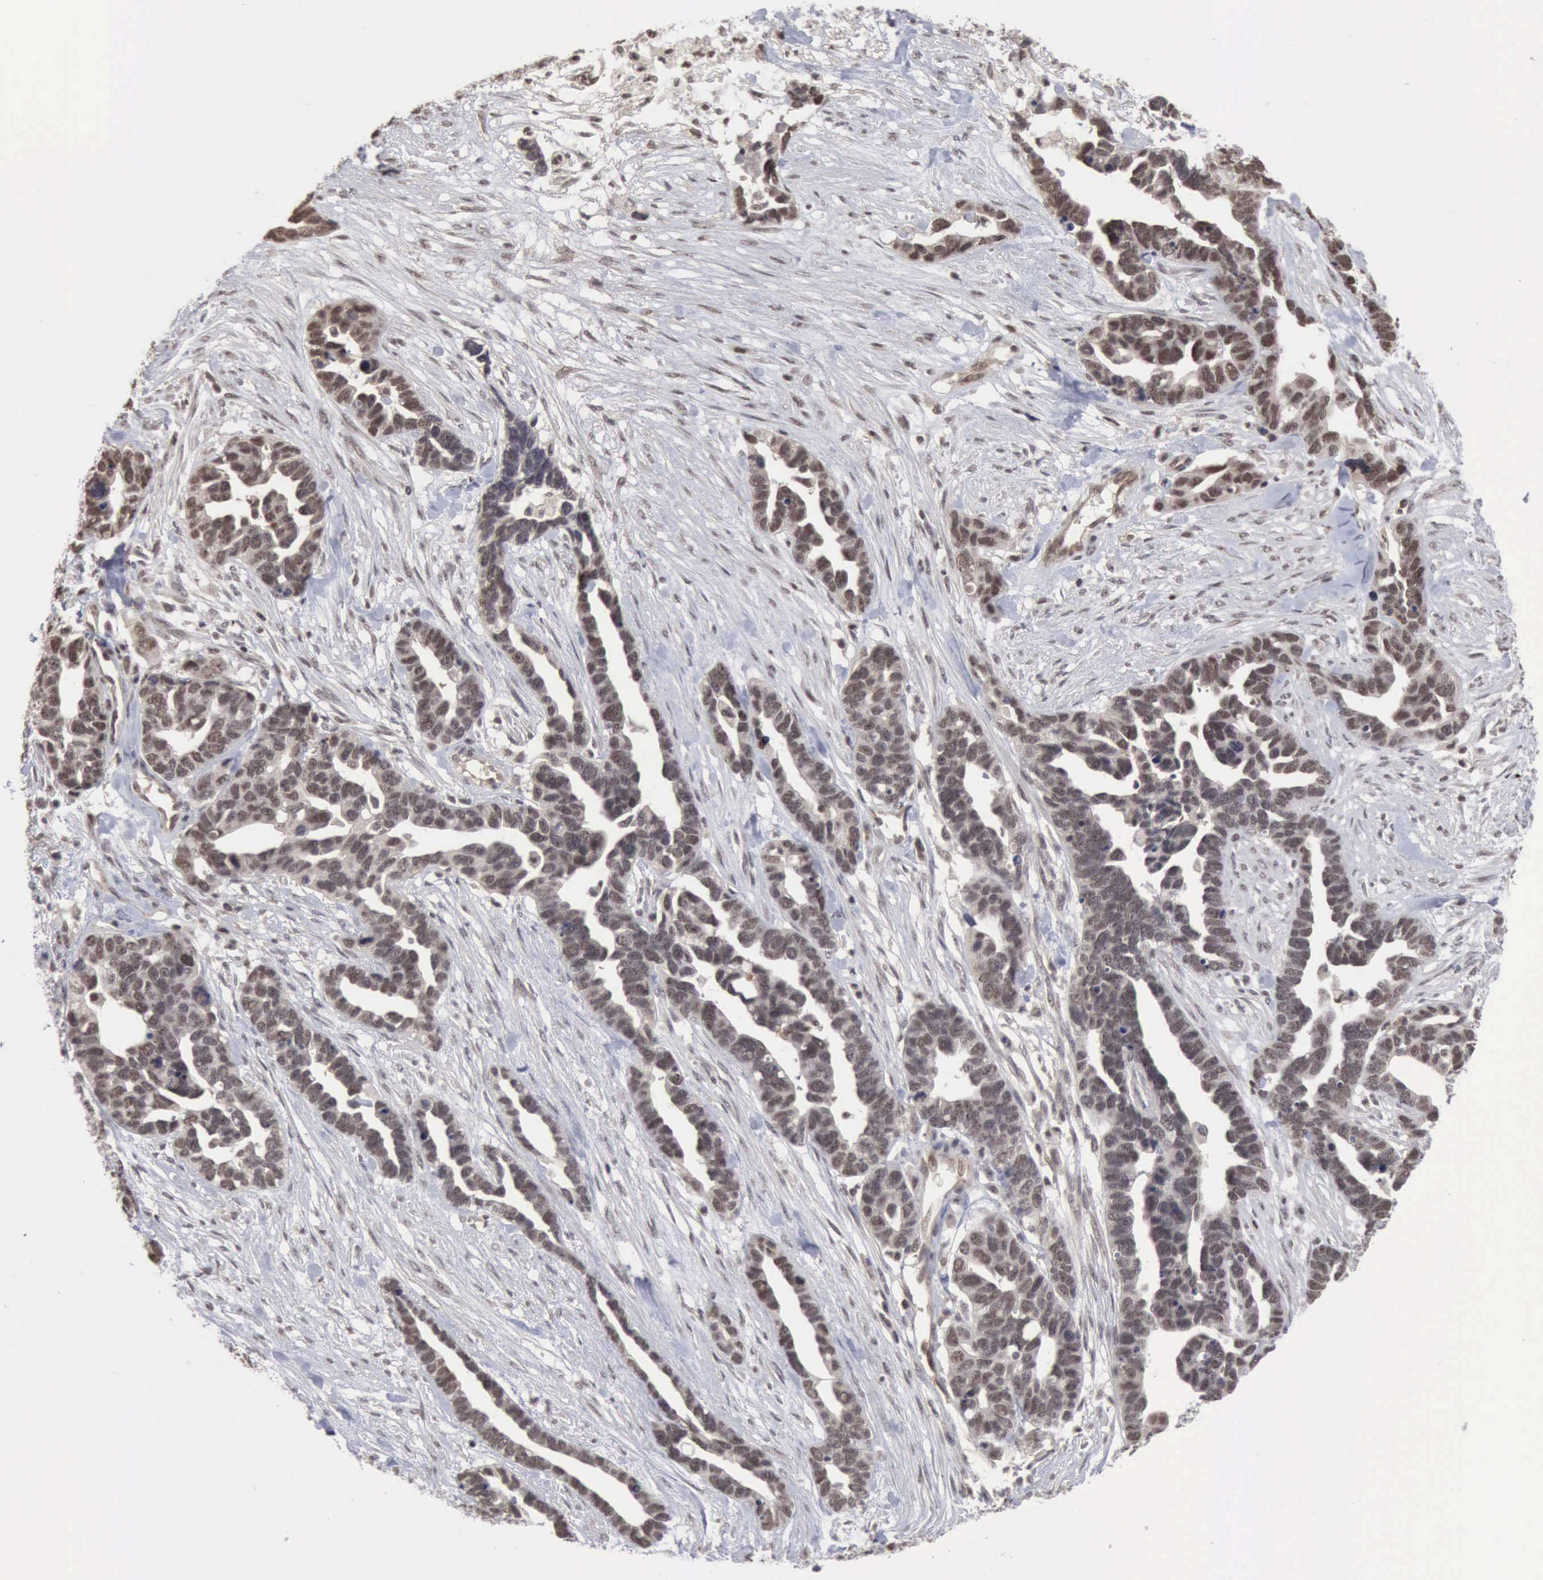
{"staining": {"intensity": "weak", "quantity": "25%-75%", "location": "nuclear"}, "tissue": "ovarian cancer", "cell_type": "Tumor cells", "image_type": "cancer", "snomed": [{"axis": "morphology", "description": "Cystadenocarcinoma, serous, NOS"}, {"axis": "topography", "description": "Ovary"}], "caption": "Immunohistochemical staining of human ovarian serous cystadenocarcinoma exhibits low levels of weak nuclear positivity in about 25%-75% of tumor cells.", "gene": "CDKN2A", "patient": {"sex": "female", "age": 54}}